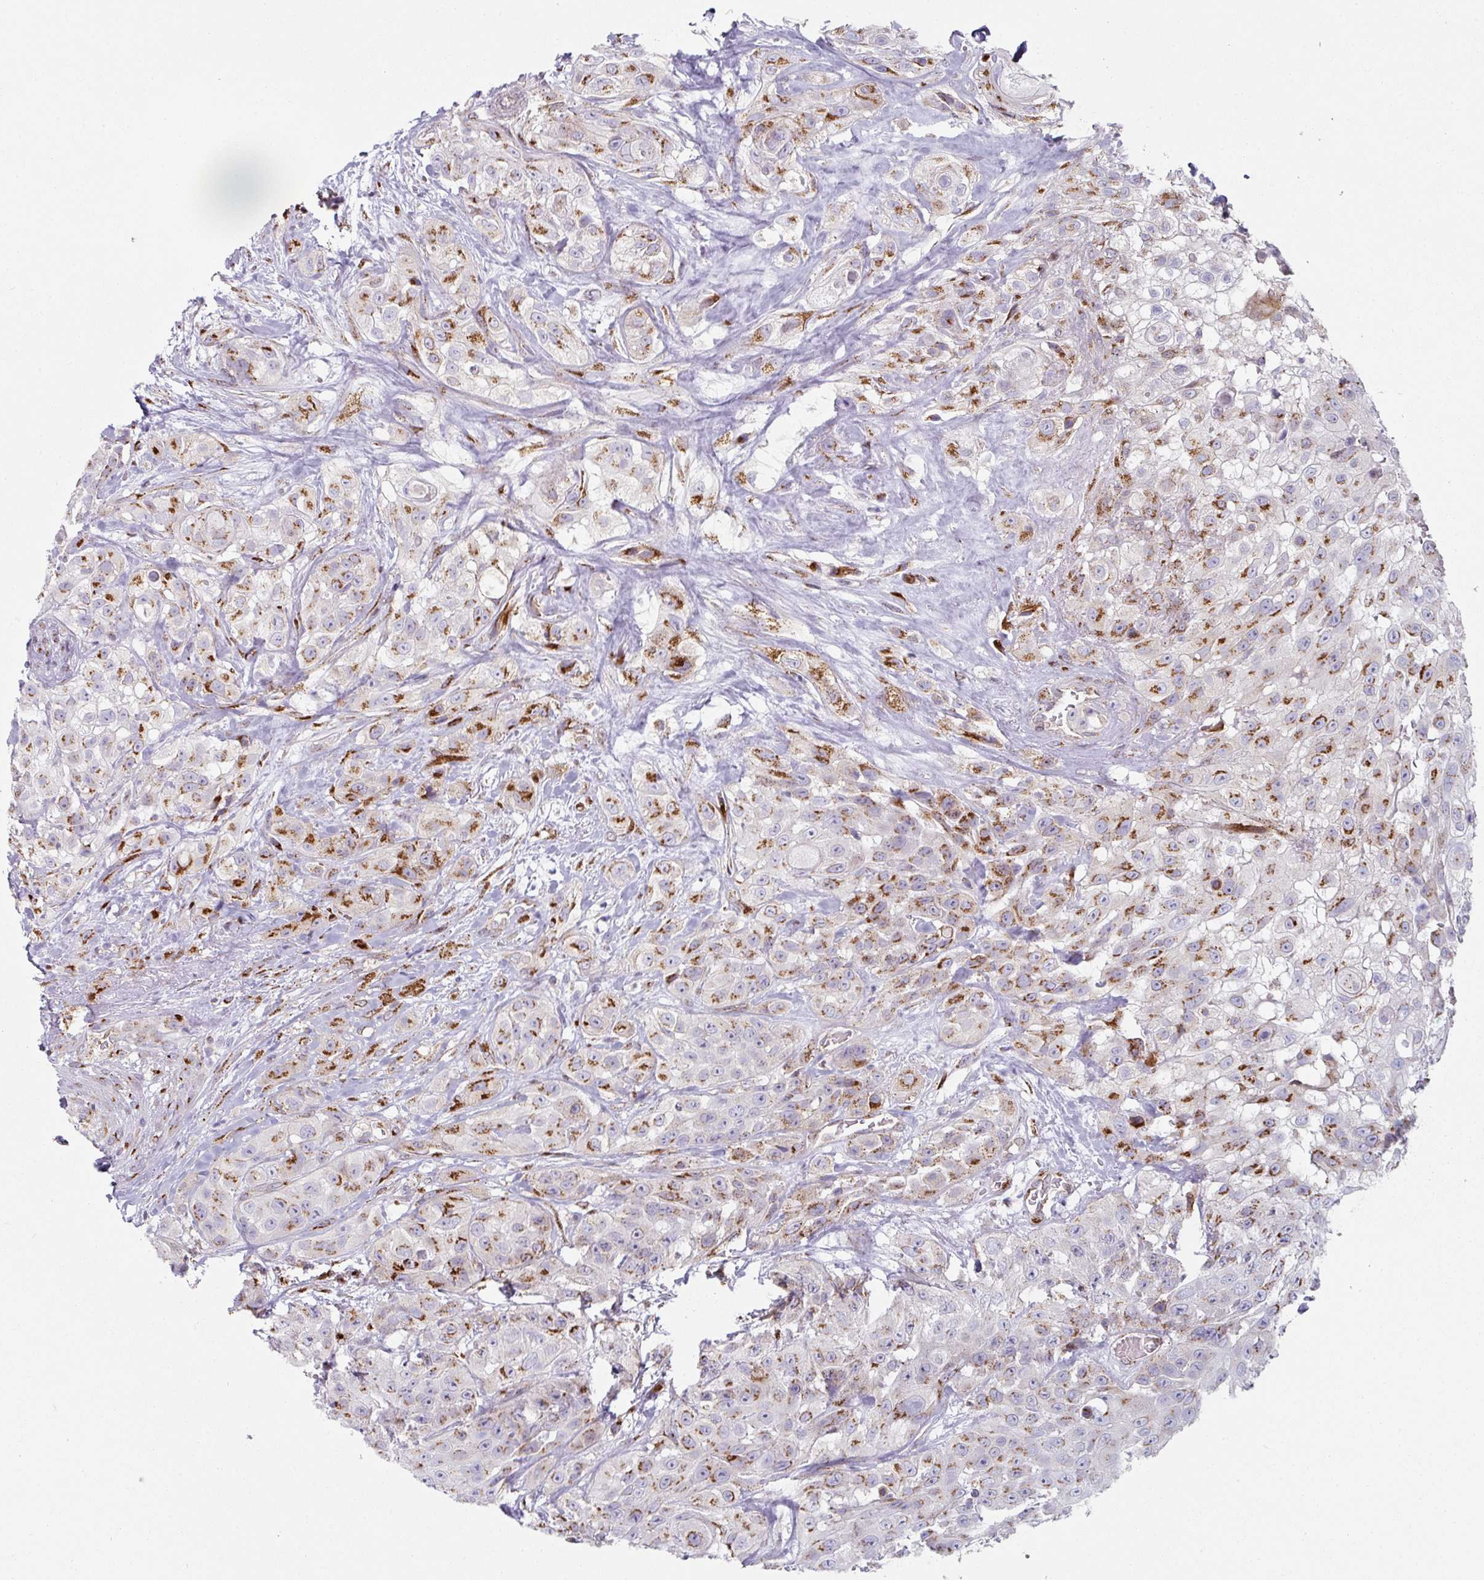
{"staining": {"intensity": "strong", "quantity": "25%-75%", "location": "cytoplasmic/membranous"}, "tissue": "head and neck cancer", "cell_type": "Tumor cells", "image_type": "cancer", "snomed": [{"axis": "morphology", "description": "Squamous cell carcinoma, NOS"}, {"axis": "topography", "description": "Head-Neck"}], "caption": "Immunohistochemistry histopathology image of human head and neck cancer (squamous cell carcinoma) stained for a protein (brown), which exhibits high levels of strong cytoplasmic/membranous staining in approximately 25%-75% of tumor cells.", "gene": "CCDC85B", "patient": {"sex": "male", "age": 83}}